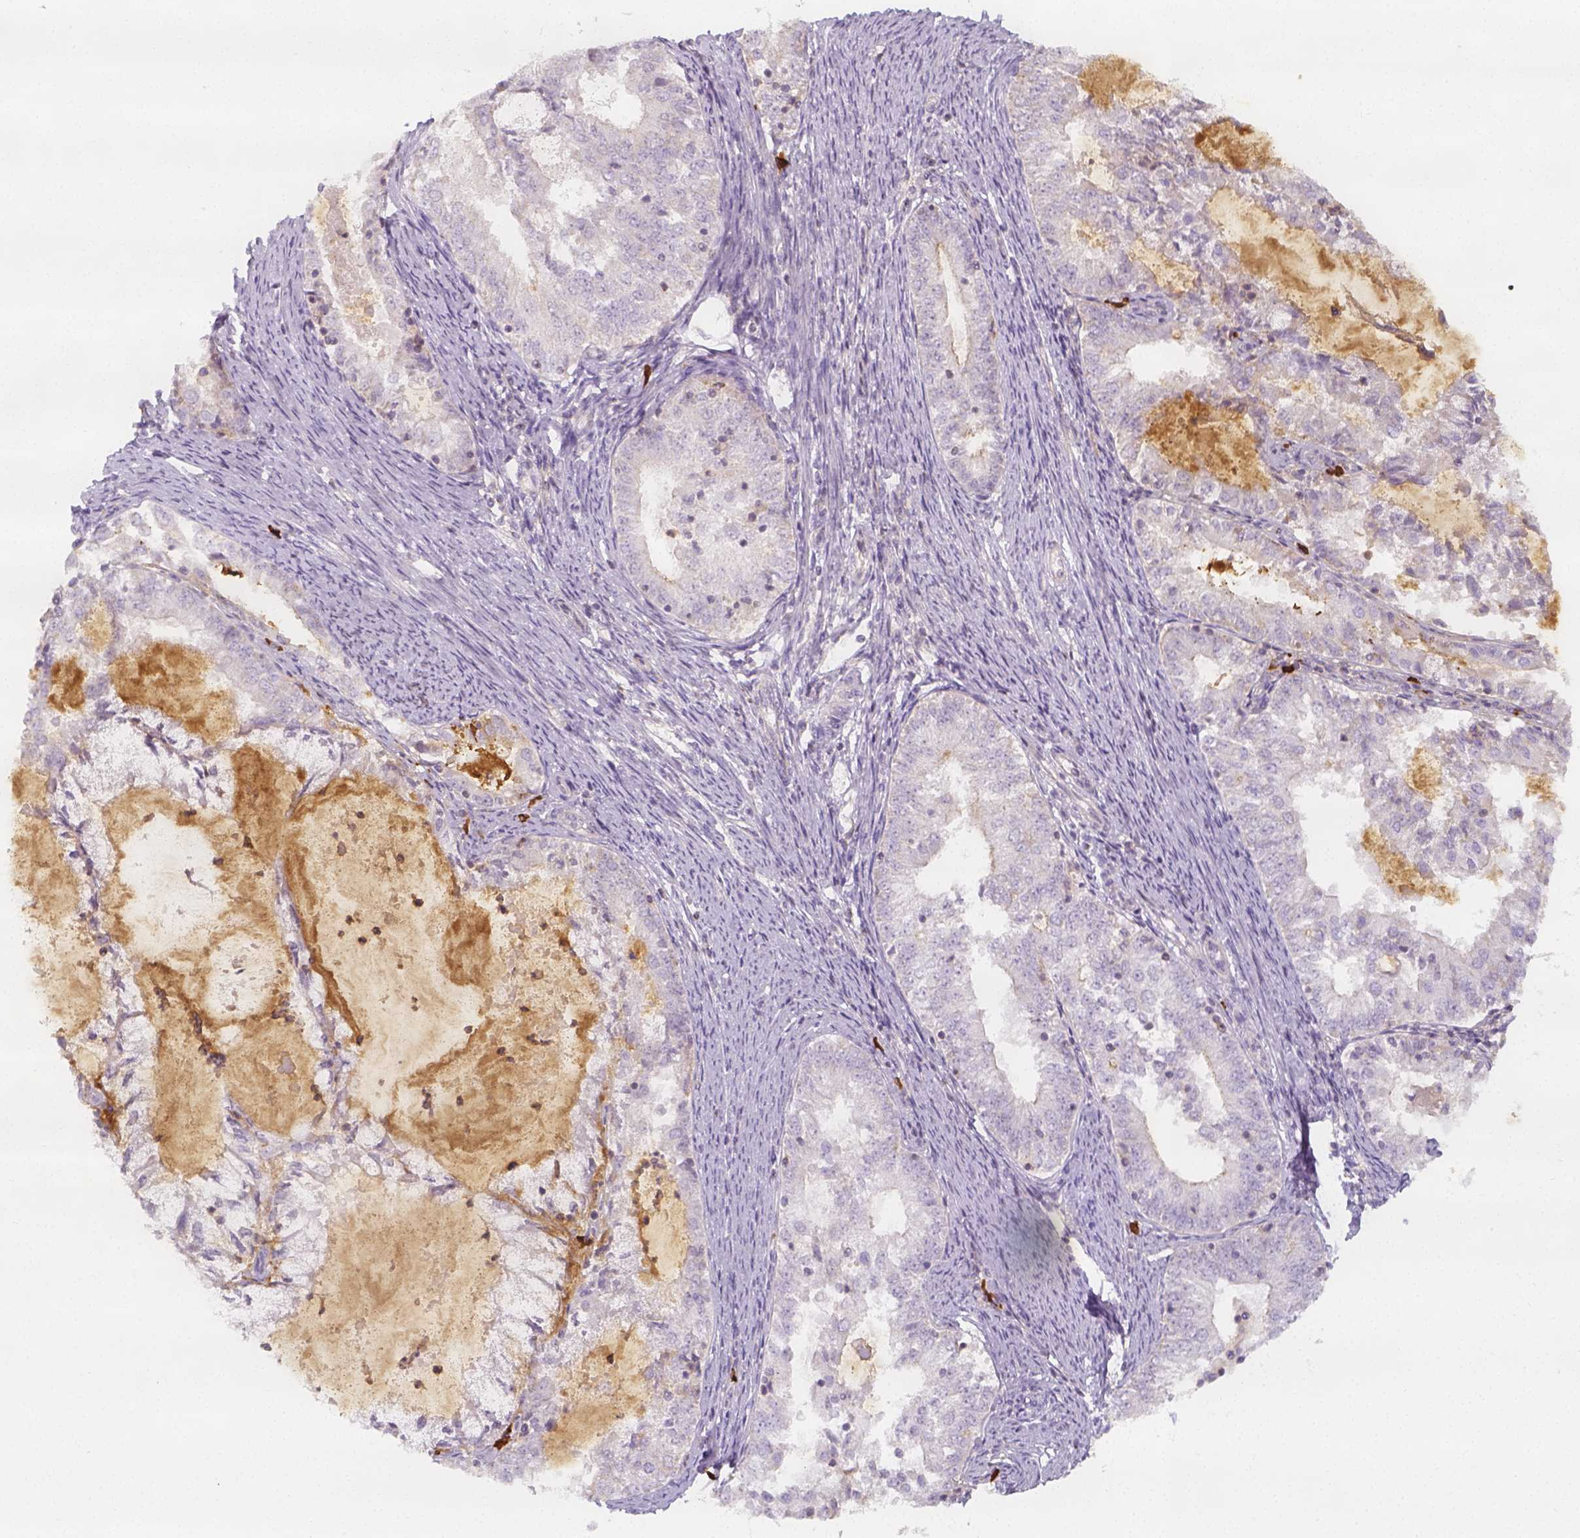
{"staining": {"intensity": "negative", "quantity": "none", "location": "none"}, "tissue": "endometrial cancer", "cell_type": "Tumor cells", "image_type": "cancer", "snomed": [{"axis": "morphology", "description": "Adenocarcinoma, NOS"}, {"axis": "topography", "description": "Endometrium"}], "caption": "Photomicrograph shows no significant protein positivity in tumor cells of adenocarcinoma (endometrial). Brightfield microscopy of immunohistochemistry stained with DAB (brown) and hematoxylin (blue), captured at high magnification.", "gene": "PTPRJ", "patient": {"sex": "female", "age": 57}}